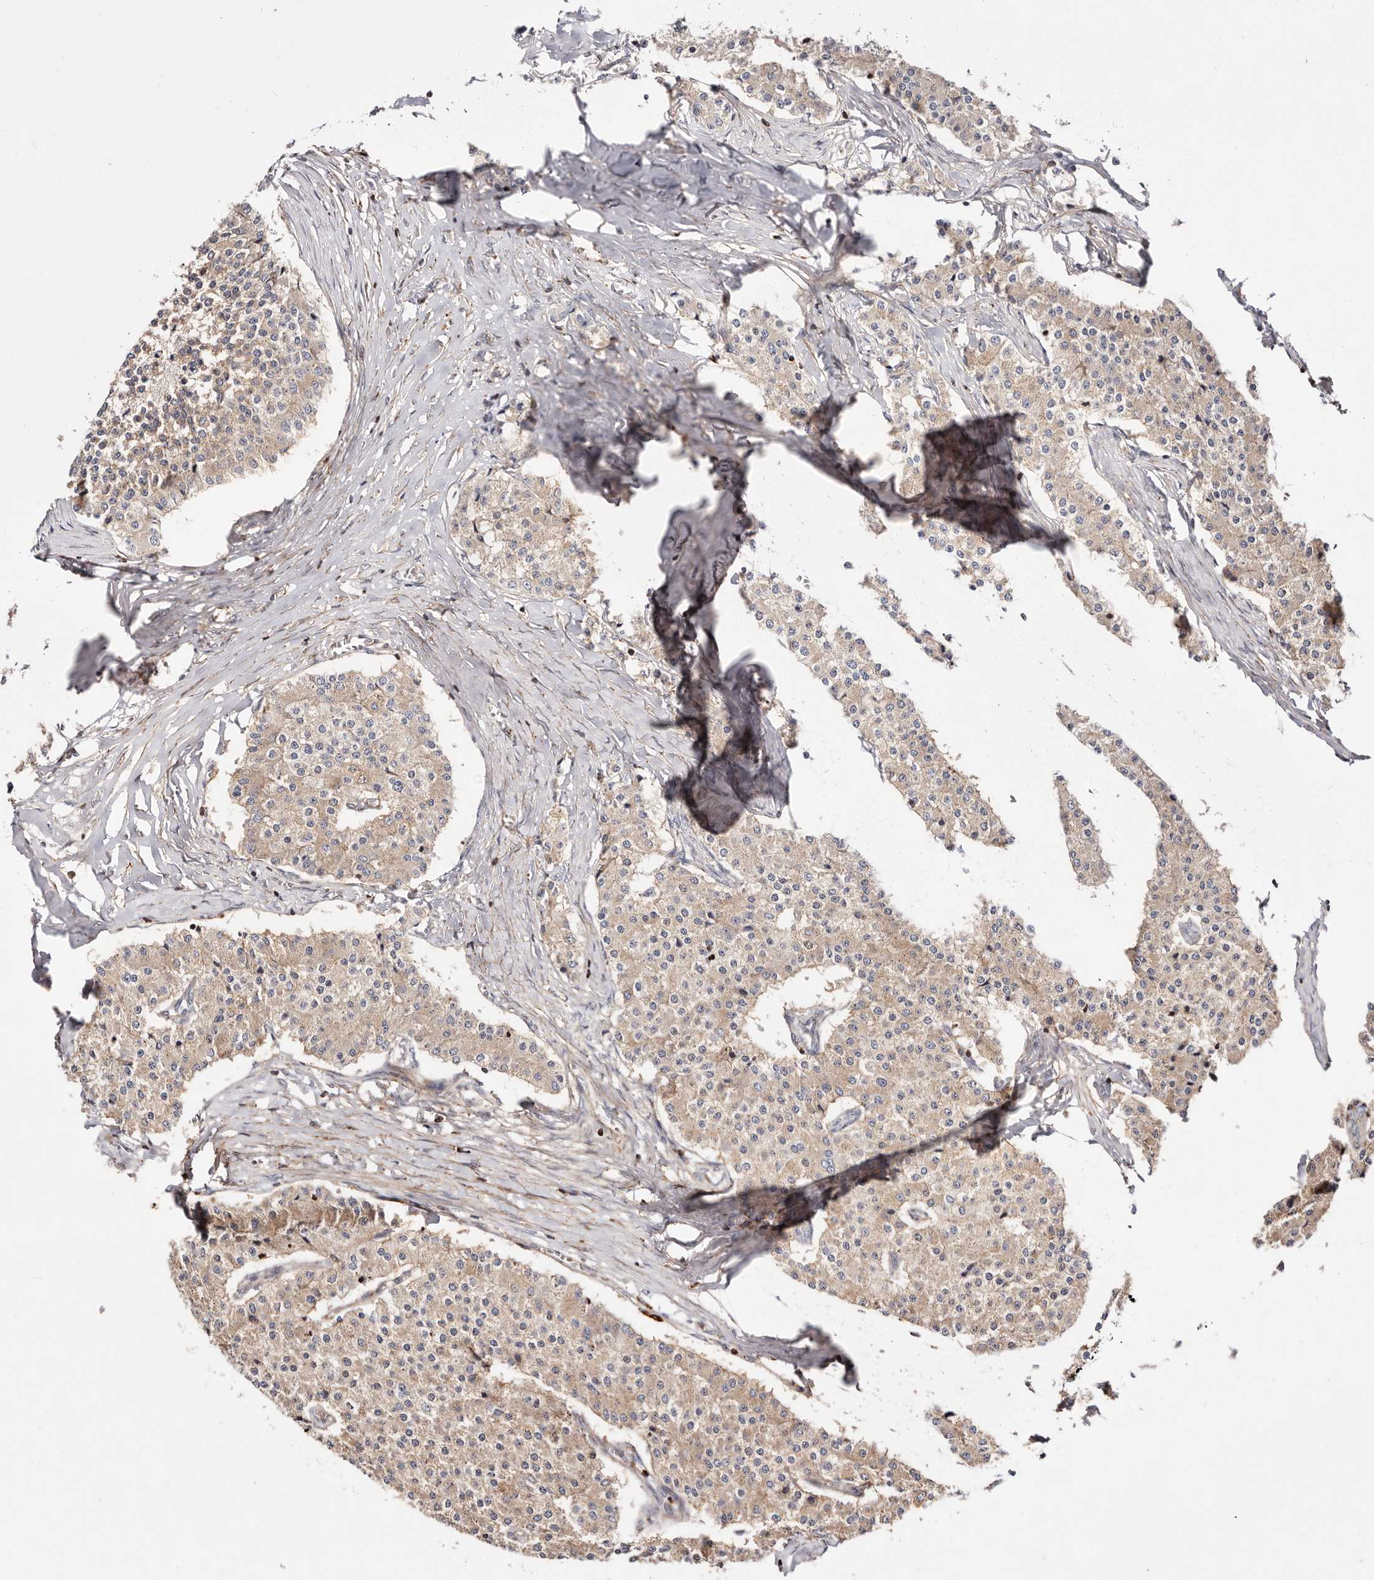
{"staining": {"intensity": "moderate", "quantity": ">75%", "location": "cytoplasmic/membranous"}, "tissue": "carcinoid", "cell_type": "Tumor cells", "image_type": "cancer", "snomed": [{"axis": "morphology", "description": "Carcinoid, malignant, NOS"}, {"axis": "topography", "description": "Colon"}], "caption": "A micrograph of human malignant carcinoid stained for a protein demonstrates moderate cytoplasmic/membranous brown staining in tumor cells. Immunohistochemistry (ihc) stains the protein in brown and the nuclei are stained blue.", "gene": "PTPN22", "patient": {"sex": "female", "age": 52}}